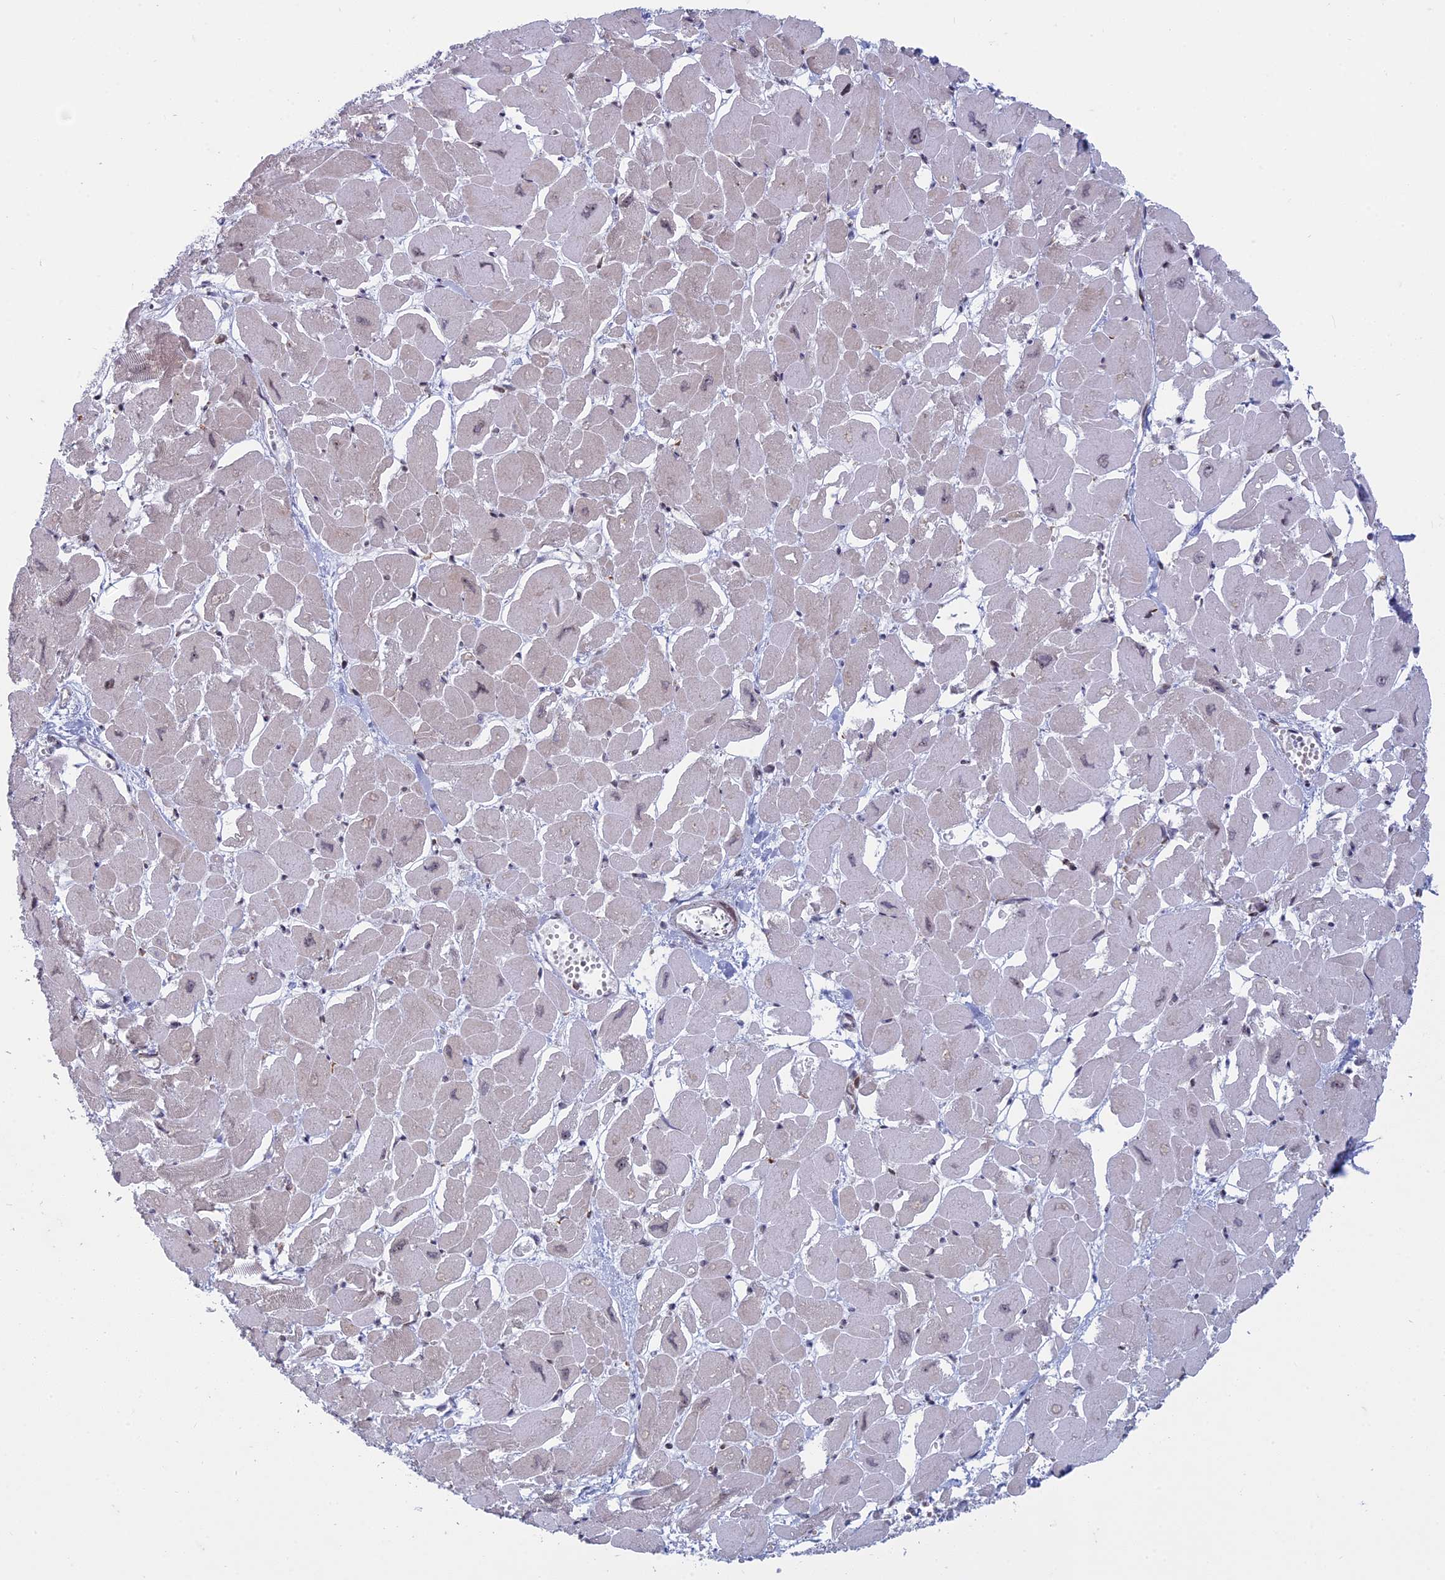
{"staining": {"intensity": "negative", "quantity": "none", "location": "none"}, "tissue": "heart muscle", "cell_type": "Cardiomyocytes", "image_type": "normal", "snomed": [{"axis": "morphology", "description": "Normal tissue, NOS"}, {"axis": "topography", "description": "Heart"}], "caption": "This is a image of IHC staining of unremarkable heart muscle, which shows no positivity in cardiomyocytes.", "gene": "RPS19BP1", "patient": {"sex": "male", "age": 54}}